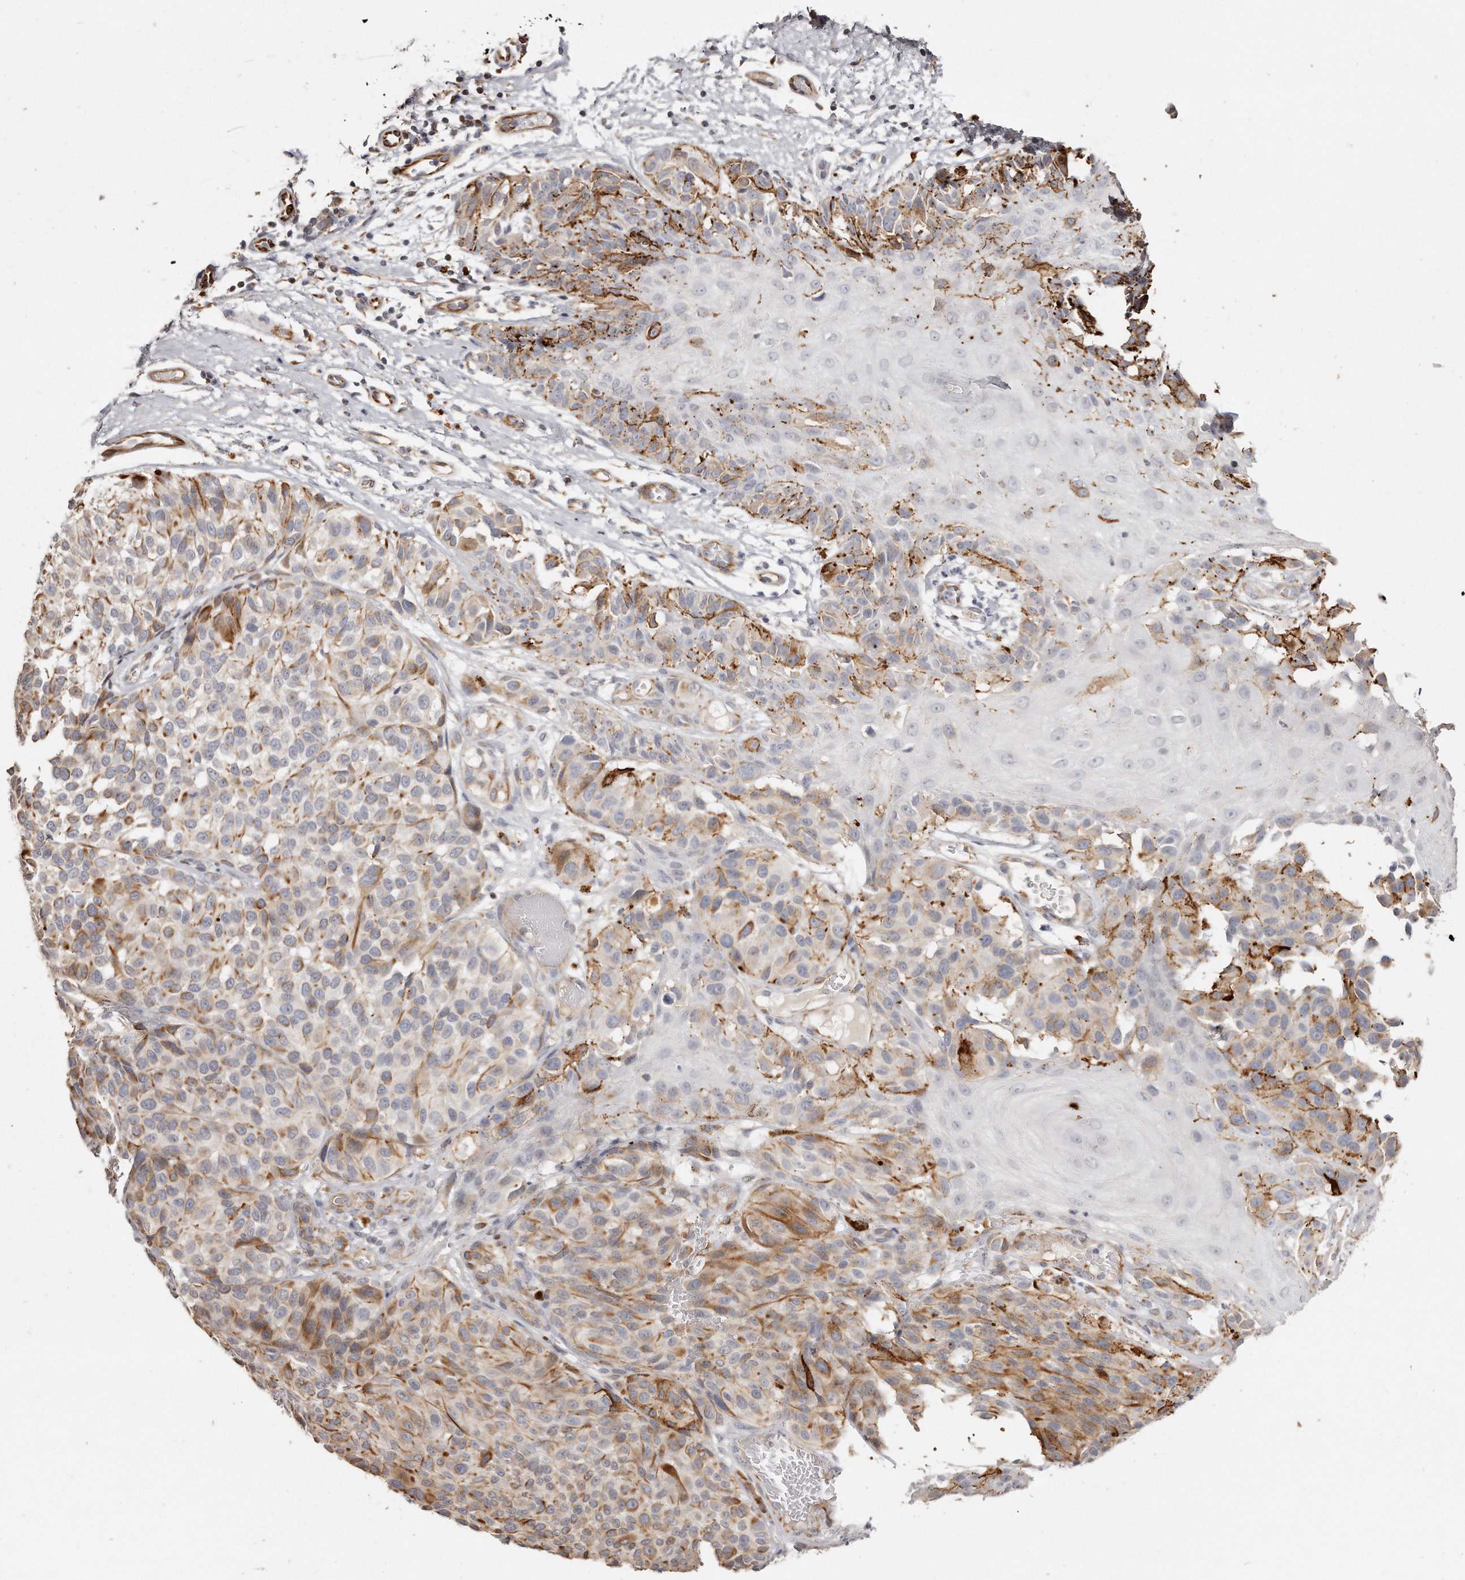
{"staining": {"intensity": "moderate", "quantity": "<25%", "location": "cytoplasmic/membranous"}, "tissue": "melanoma", "cell_type": "Tumor cells", "image_type": "cancer", "snomed": [{"axis": "morphology", "description": "Malignant melanoma, NOS"}, {"axis": "topography", "description": "Skin"}], "caption": "Immunohistochemistry micrograph of melanoma stained for a protein (brown), which demonstrates low levels of moderate cytoplasmic/membranous expression in approximately <25% of tumor cells.", "gene": "ZYG11A", "patient": {"sex": "male", "age": 83}}